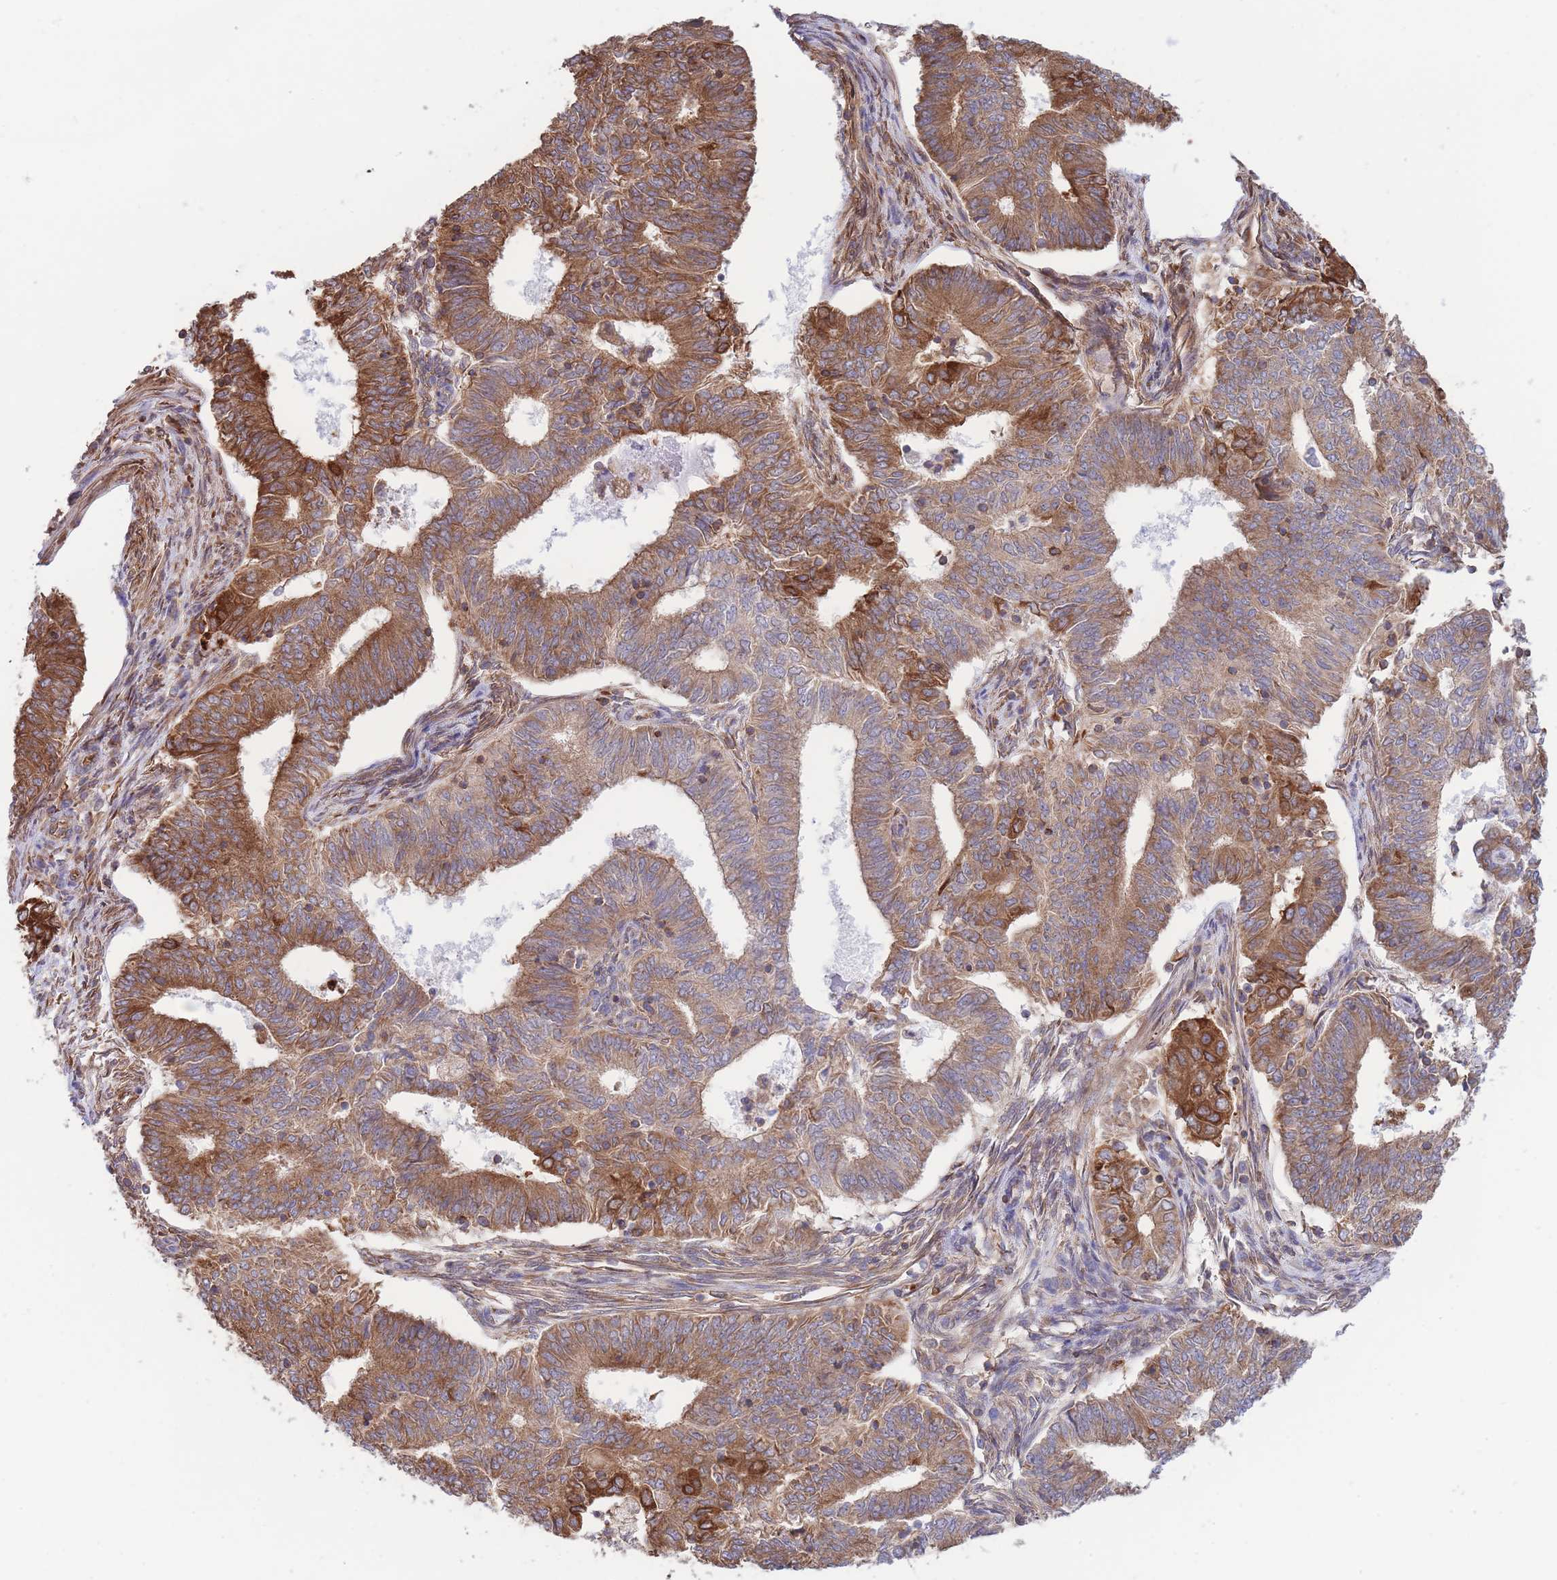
{"staining": {"intensity": "strong", "quantity": "25%-75%", "location": "cytoplasmic/membranous"}, "tissue": "endometrial cancer", "cell_type": "Tumor cells", "image_type": "cancer", "snomed": [{"axis": "morphology", "description": "Adenocarcinoma, NOS"}, {"axis": "topography", "description": "Endometrium"}], "caption": "Protein staining by immunohistochemistry reveals strong cytoplasmic/membranous expression in about 25%-75% of tumor cells in endometrial cancer.", "gene": "LRRN4CL", "patient": {"sex": "female", "age": 62}}